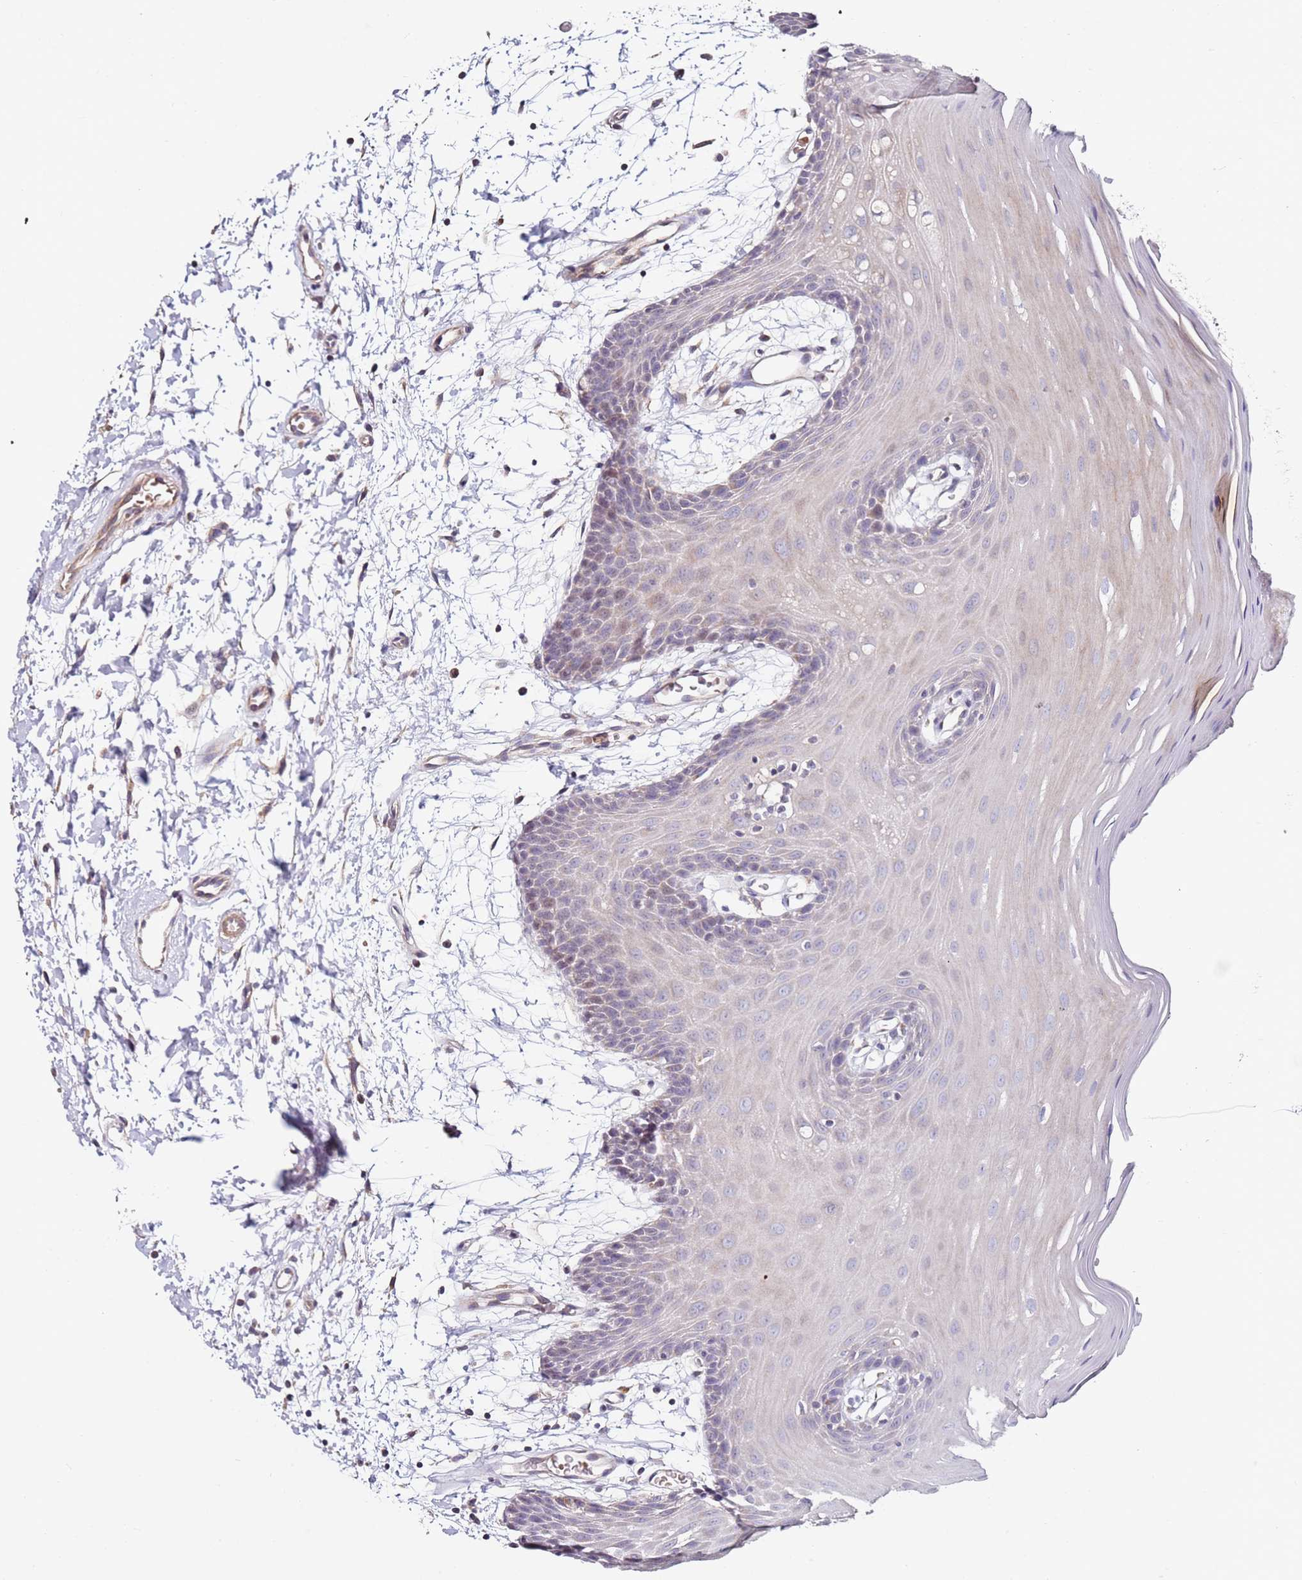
{"staining": {"intensity": "weak", "quantity": "<25%", "location": "nuclear"}, "tissue": "oral mucosa", "cell_type": "Squamous epithelial cells", "image_type": "normal", "snomed": [{"axis": "morphology", "description": "Normal tissue, NOS"}, {"axis": "topography", "description": "Skeletal muscle"}, {"axis": "topography", "description": "Oral tissue"}, {"axis": "topography", "description": "Salivary gland"}, {"axis": "topography", "description": "Peripheral nerve tissue"}], "caption": "Immunohistochemistry histopathology image of unremarkable oral mucosa: oral mucosa stained with DAB shows no significant protein staining in squamous epithelial cells.", "gene": "RARS2", "patient": {"sex": "male", "age": 54}}